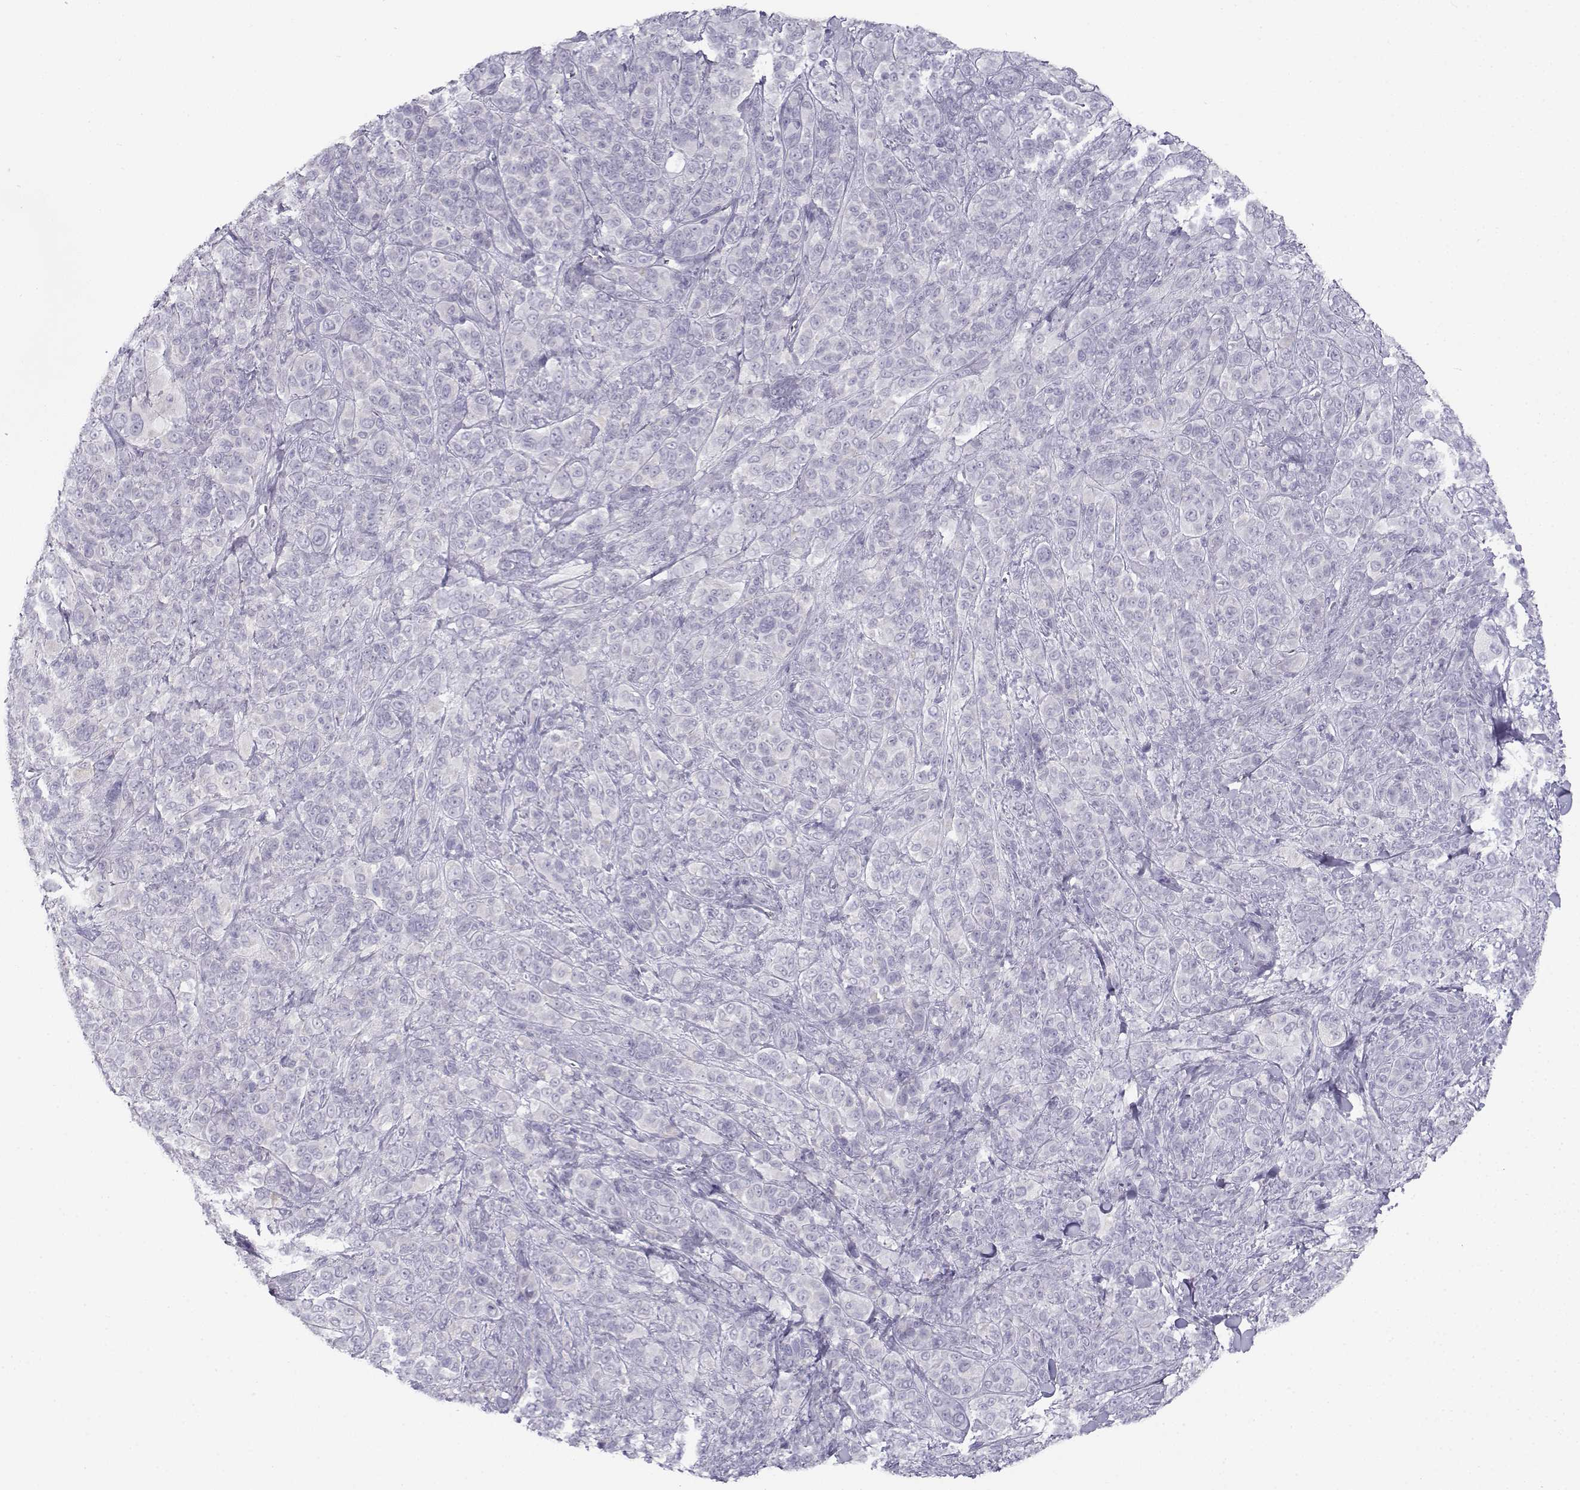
{"staining": {"intensity": "negative", "quantity": "none", "location": "none"}, "tissue": "melanoma", "cell_type": "Tumor cells", "image_type": "cancer", "snomed": [{"axis": "morphology", "description": "Malignant melanoma, NOS"}, {"axis": "topography", "description": "Skin"}], "caption": "Immunohistochemistry histopathology image of neoplastic tissue: human malignant melanoma stained with DAB (3,3'-diaminobenzidine) demonstrates no significant protein positivity in tumor cells.", "gene": "FAM166A", "patient": {"sex": "female", "age": 87}}